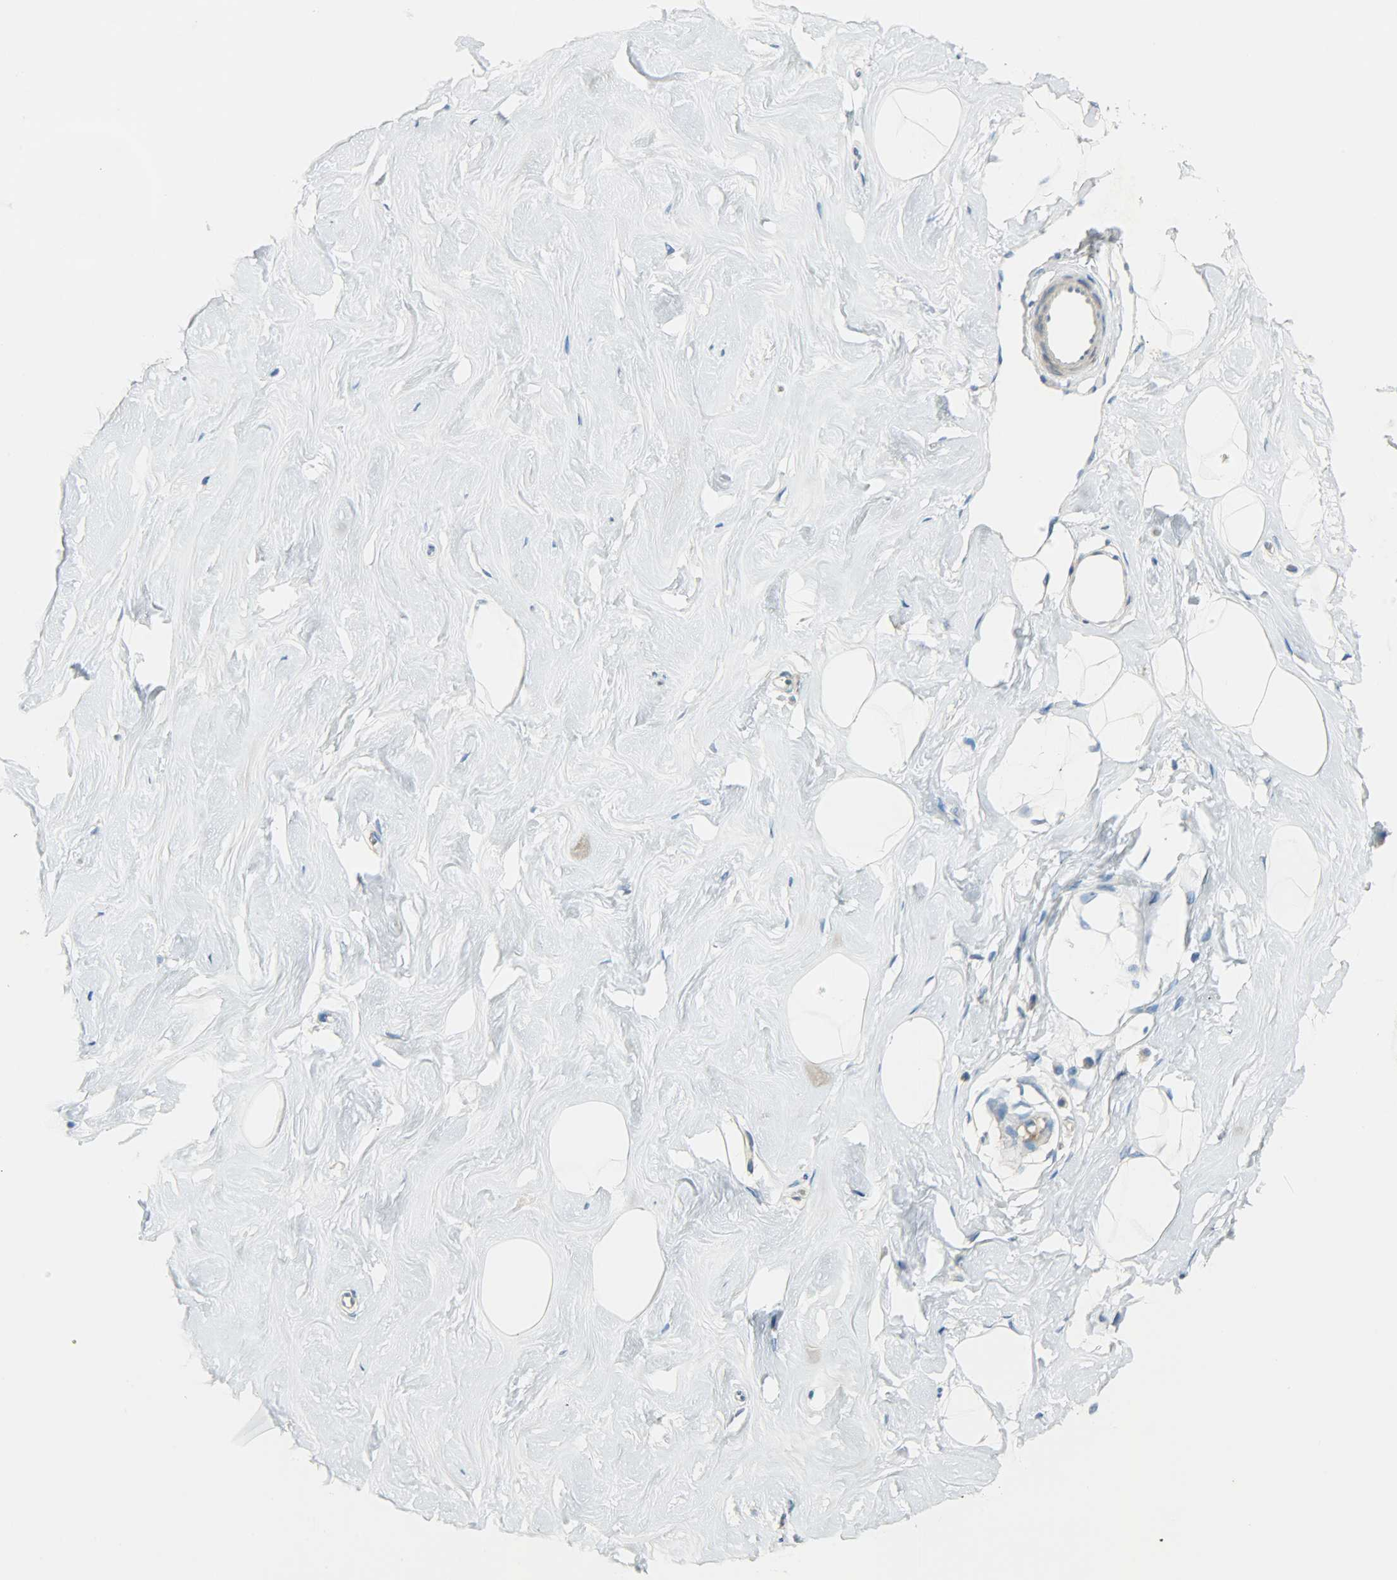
{"staining": {"intensity": "negative", "quantity": "none", "location": "none"}, "tissue": "breast", "cell_type": "Adipocytes", "image_type": "normal", "snomed": [{"axis": "morphology", "description": "Normal tissue, NOS"}, {"axis": "topography", "description": "Breast"}], "caption": "Breast was stained to show a protein in brown. There is no significant positivity in adipocytes. (Immunohistochemistry (ihc), brightfield microscopy, high magnification).", "gene": "TSC22D2", "patient": {"sex": "female", "age": 23}}